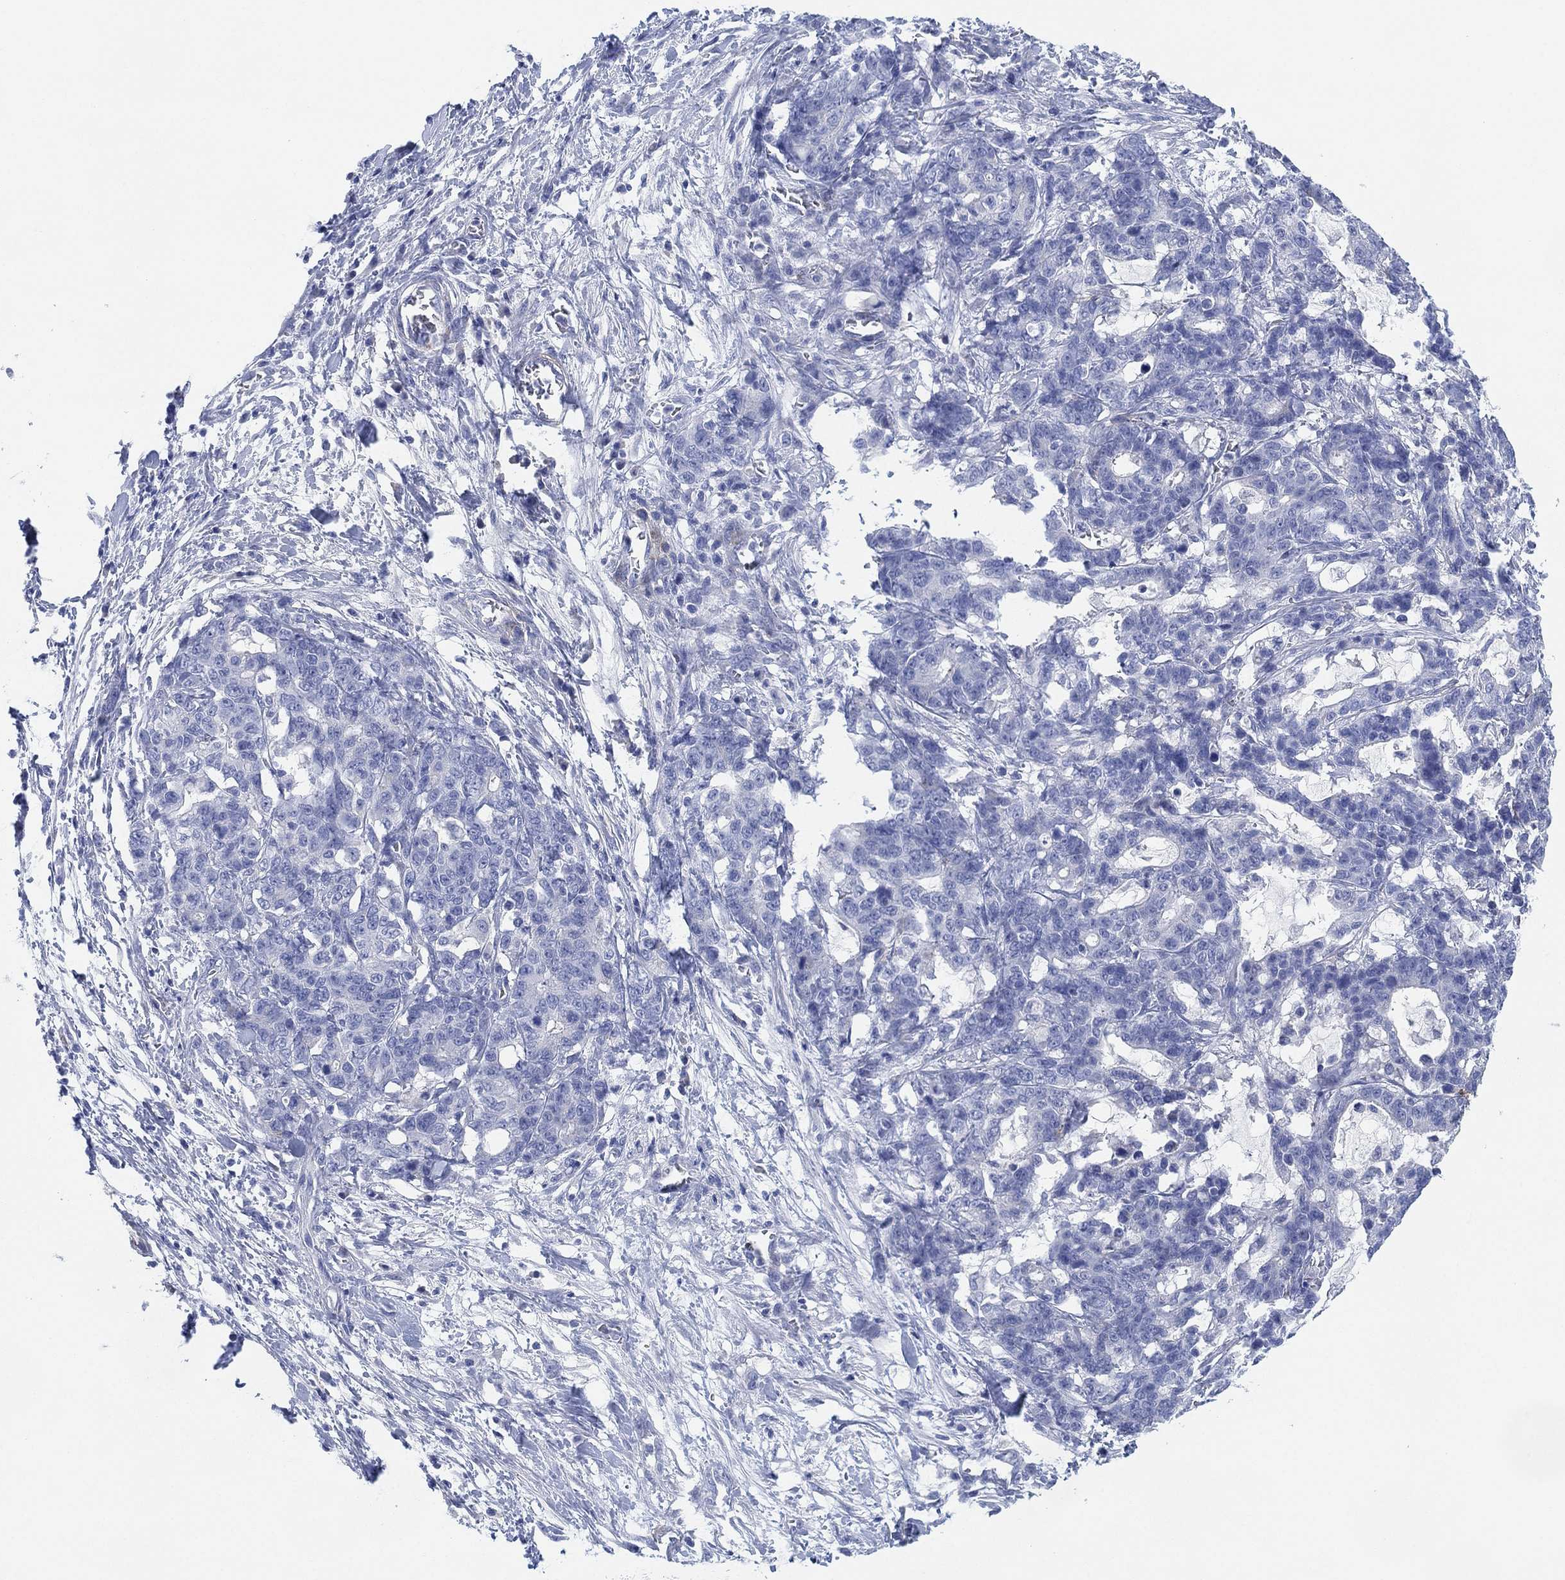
{"staining": {"intensity": "negative", "quantity": "none", "location": "none"}, "tissue": "stomach cancer", "cell_type": "Tumor cells", "image_type": "cancer", "snomed": [{"axis": "morphology", "description": "Normal tissue, NOS"}, {"axis": "morphology", "description": "Adenocarcinoma, NOS"}, {"axis": "topography", "description": "Stomach"}], "caption": "Tumor cells show no significant positivity in stomach cancer (adenocarcinoma).", "gene": "ADAD2", "patient": {"sex": "female", "age": 64}}